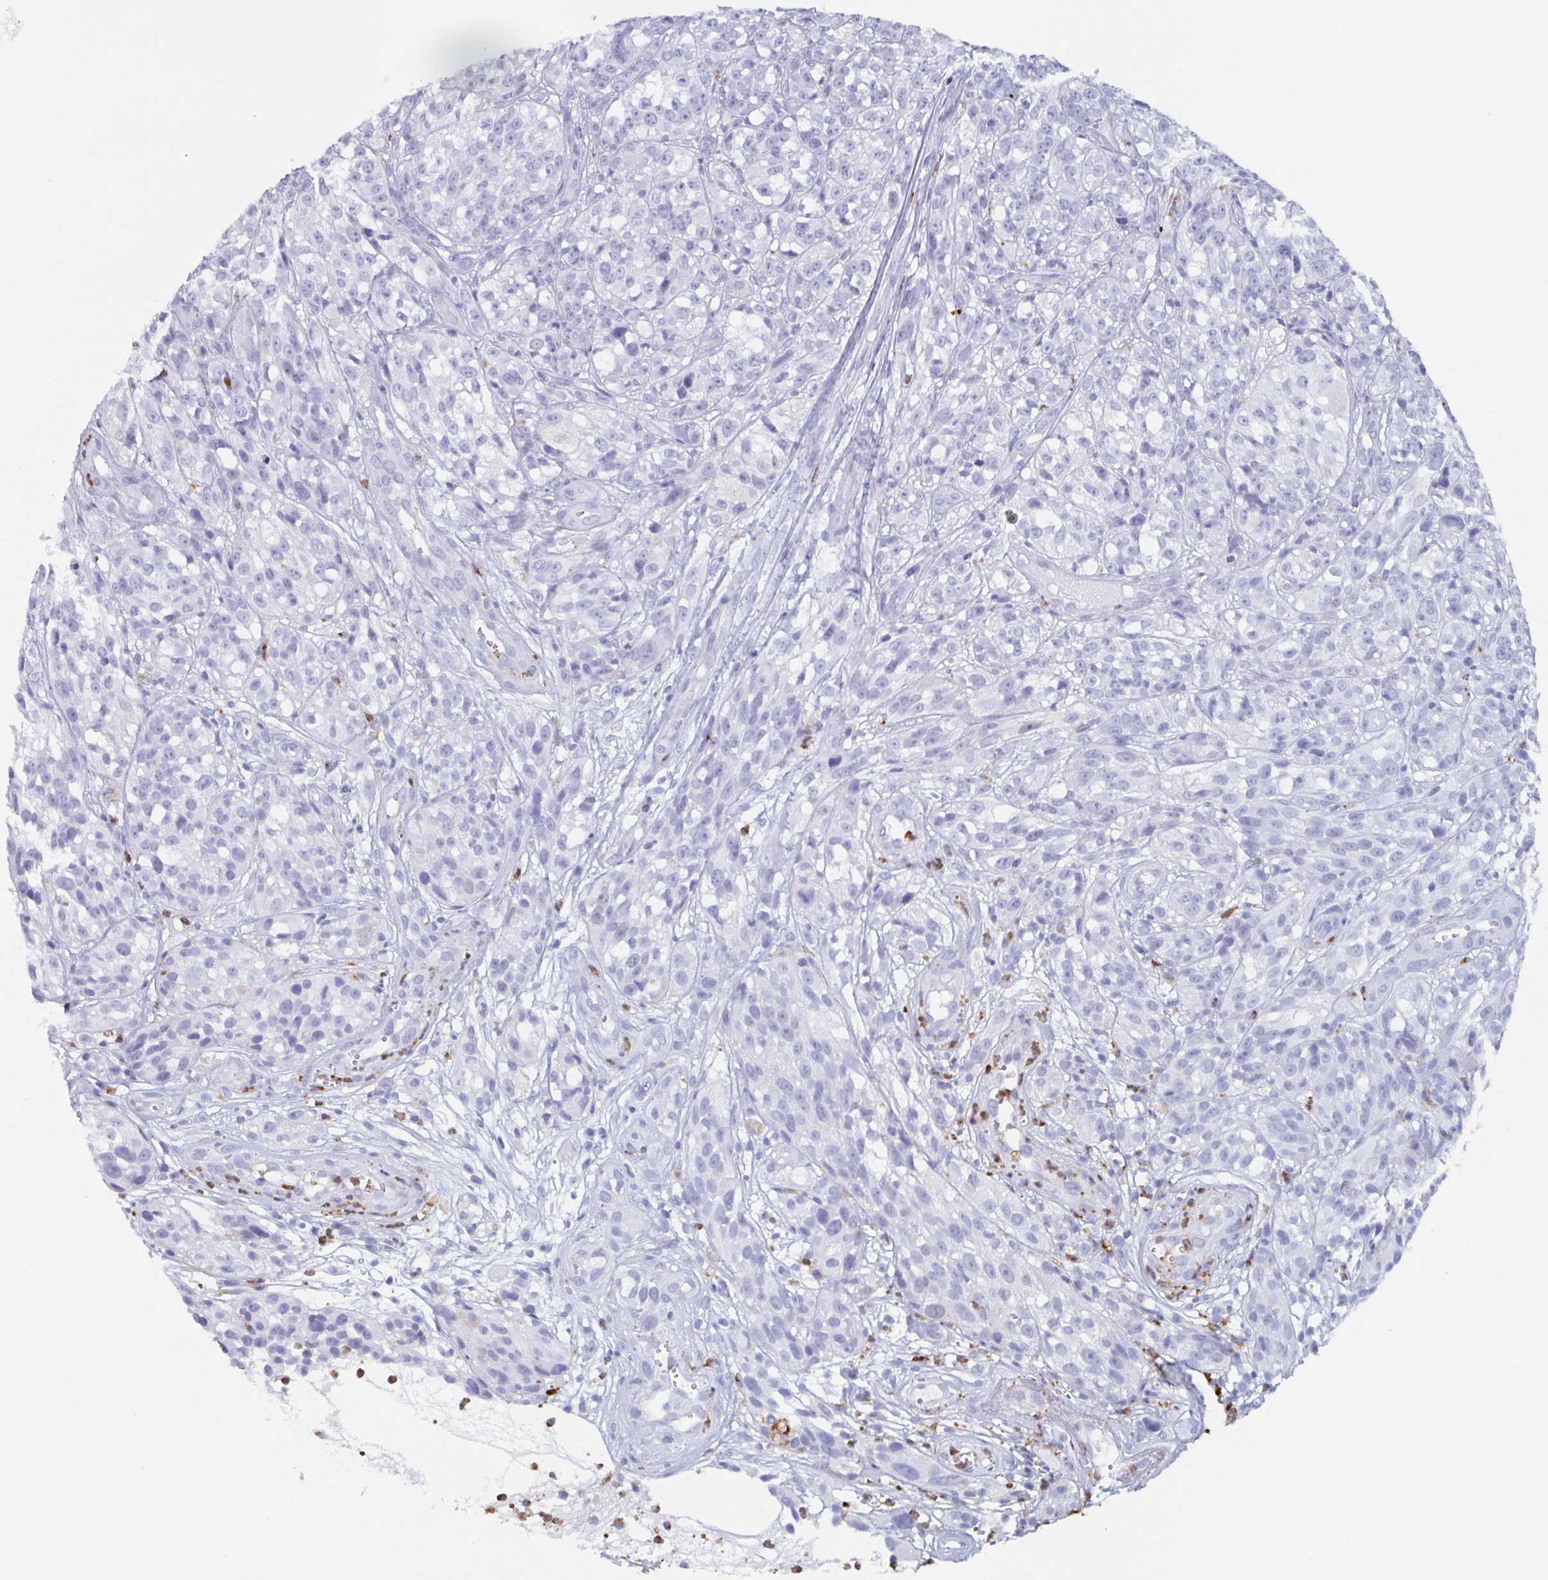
{"staining": {"intensity": "negative", "quantity": "none", "location": "none"}, "tissue": "melanoma", "cell_type": "Tumor cells", "image_type": "cancer", "snomed": [{"axis": "morphology", "description": "Malignant melanoma, NOS"}, {"axis": "topography", "description": "Skin"}], "caption": "This is an immunohistochemistry micrograph of melanoma. There is no staining in tumor cells.", "gene": "BPI", "patient": {"sex": "female", "age": 85}}